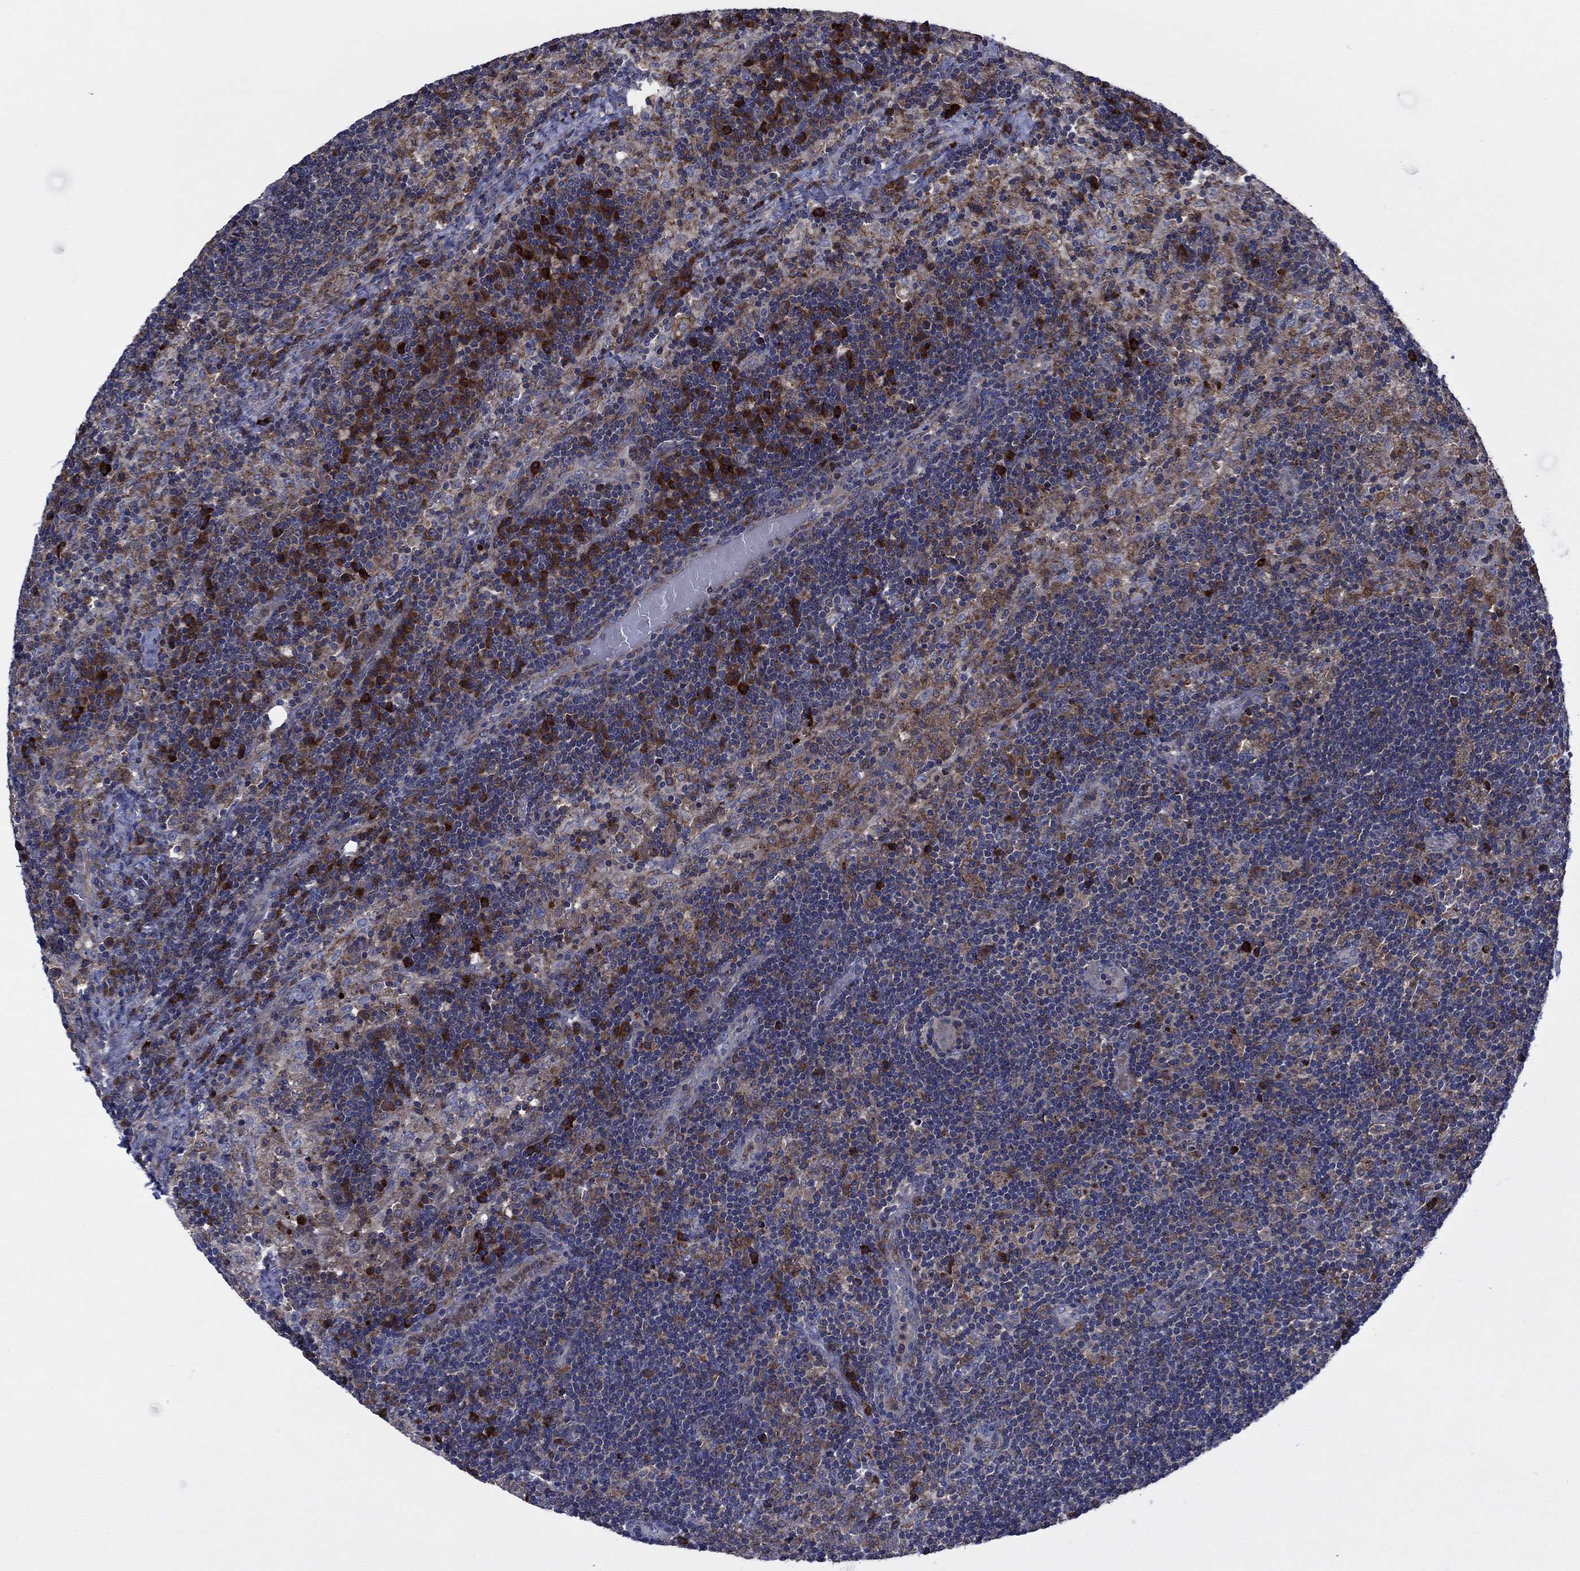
{"staining": {"intensity": "strong", "quantity": "25%-75%", "location": "cytoplasmic/membranous"}, "tissue": "lymph node", "cell_type": "Germinal center cells", "image_type": "normal", "snomed": [{"axis": "morphology", "description": "Normal tissue, NOS"}, {"axis": "topography", "description": "Lymph node"}], "caption": "Protein staining shows strong cytoplasmic/membranous staining in approximately 25%-75% of germinal center cells in unremarkable lymph node.", "gene": "MEA1", "patient": {"sex": "male", "age": 63}}